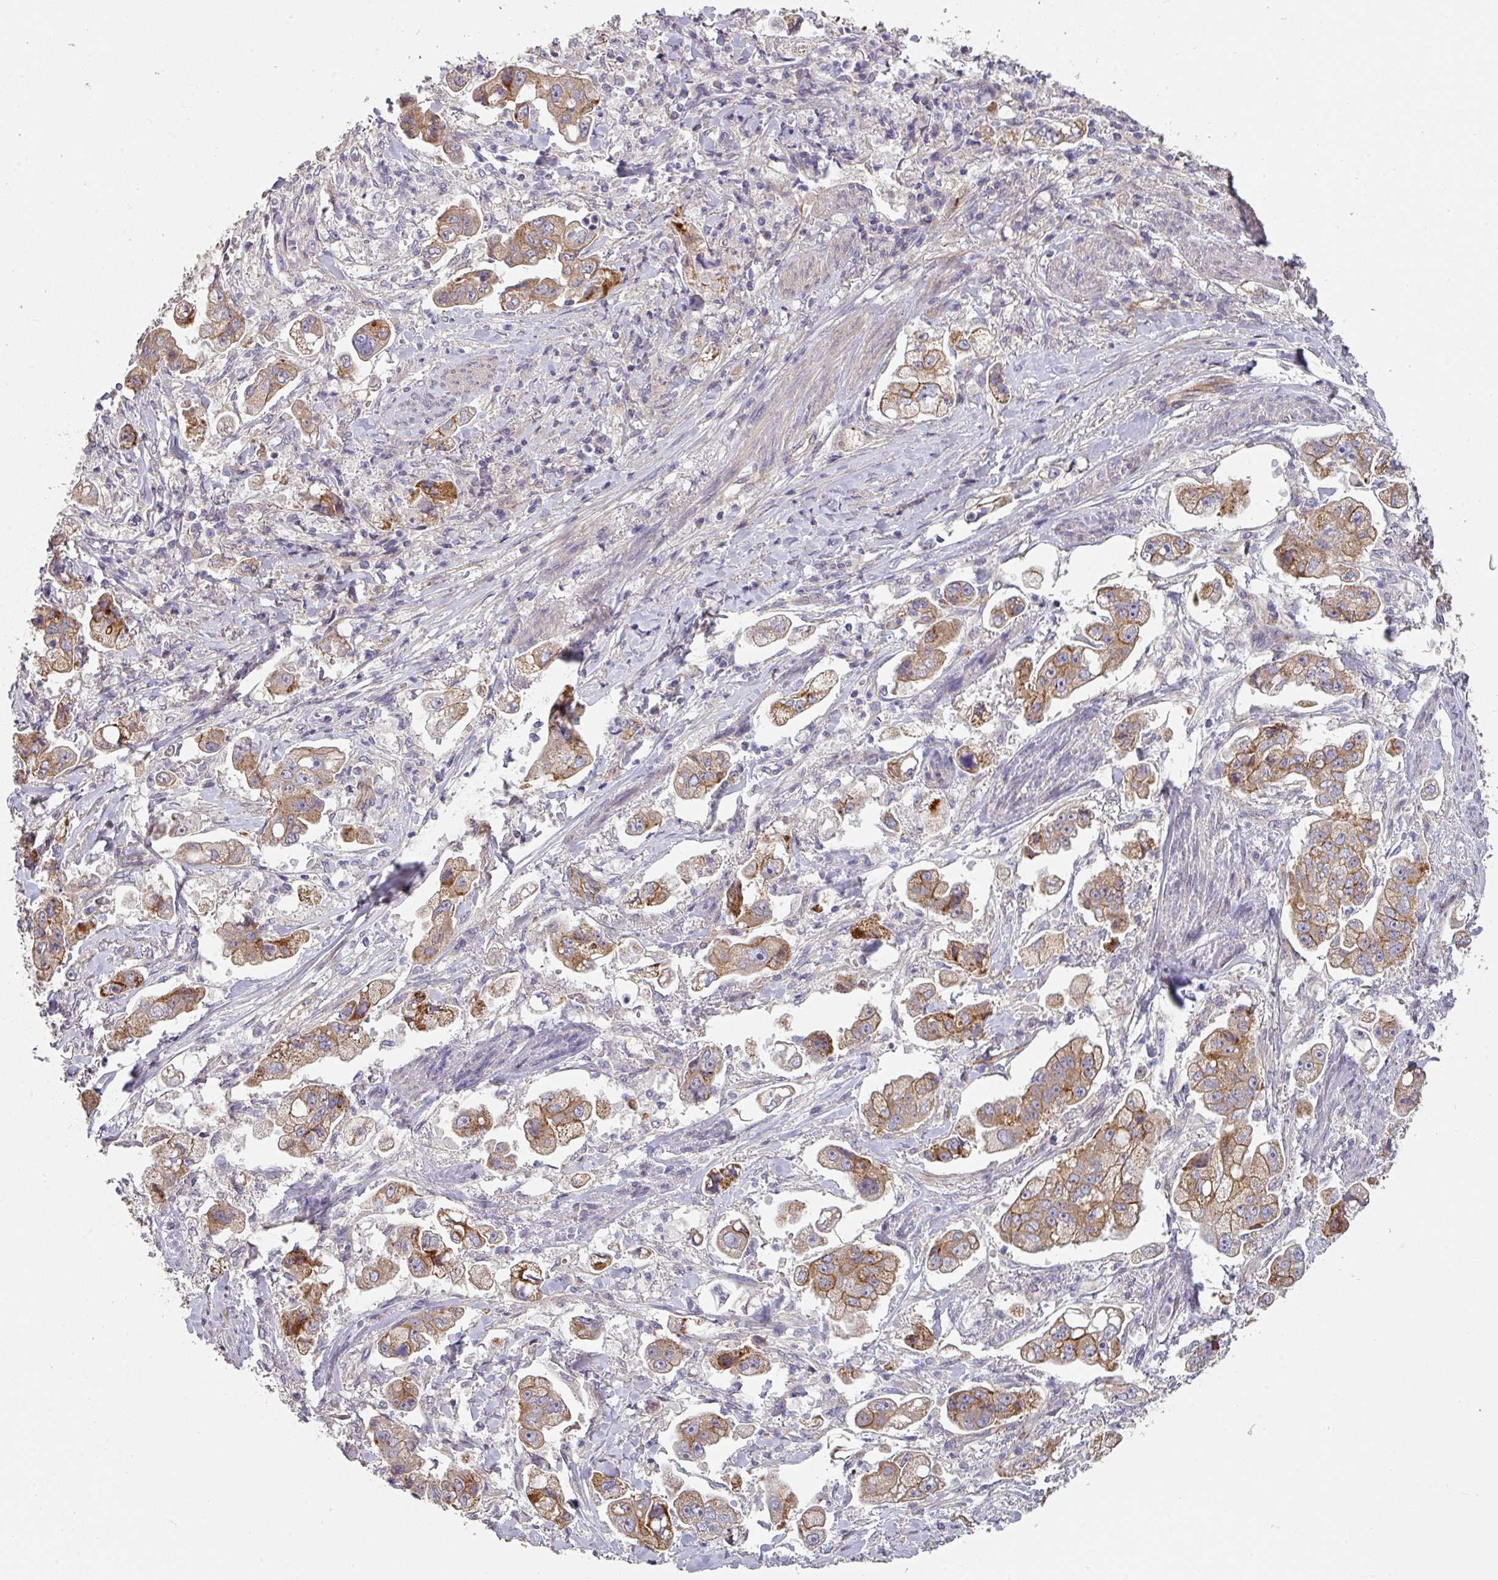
{"staining": {"intensity": "moderate", "quantity": "25%-75%", "location": "cytoplasmic/membranous"}, "tissue": "stomach cancer", "cell_type": "Tumor cells", "image_type": "cancer", "snomed": [{"axis": "morphology", "description": "Adenocarcinoma, NOS"}, {"axis": "topography", "description": "Stomach"}], "caption": "Immunohistochemistry (IHC) (DAB) staining of stomach cancer exhibits moderate cytoplasmic/membranous protein staining in about 25%-75% of tumor cells.", "gene": "PCDH1", "patient": {"sex": "male", "age": 62}}